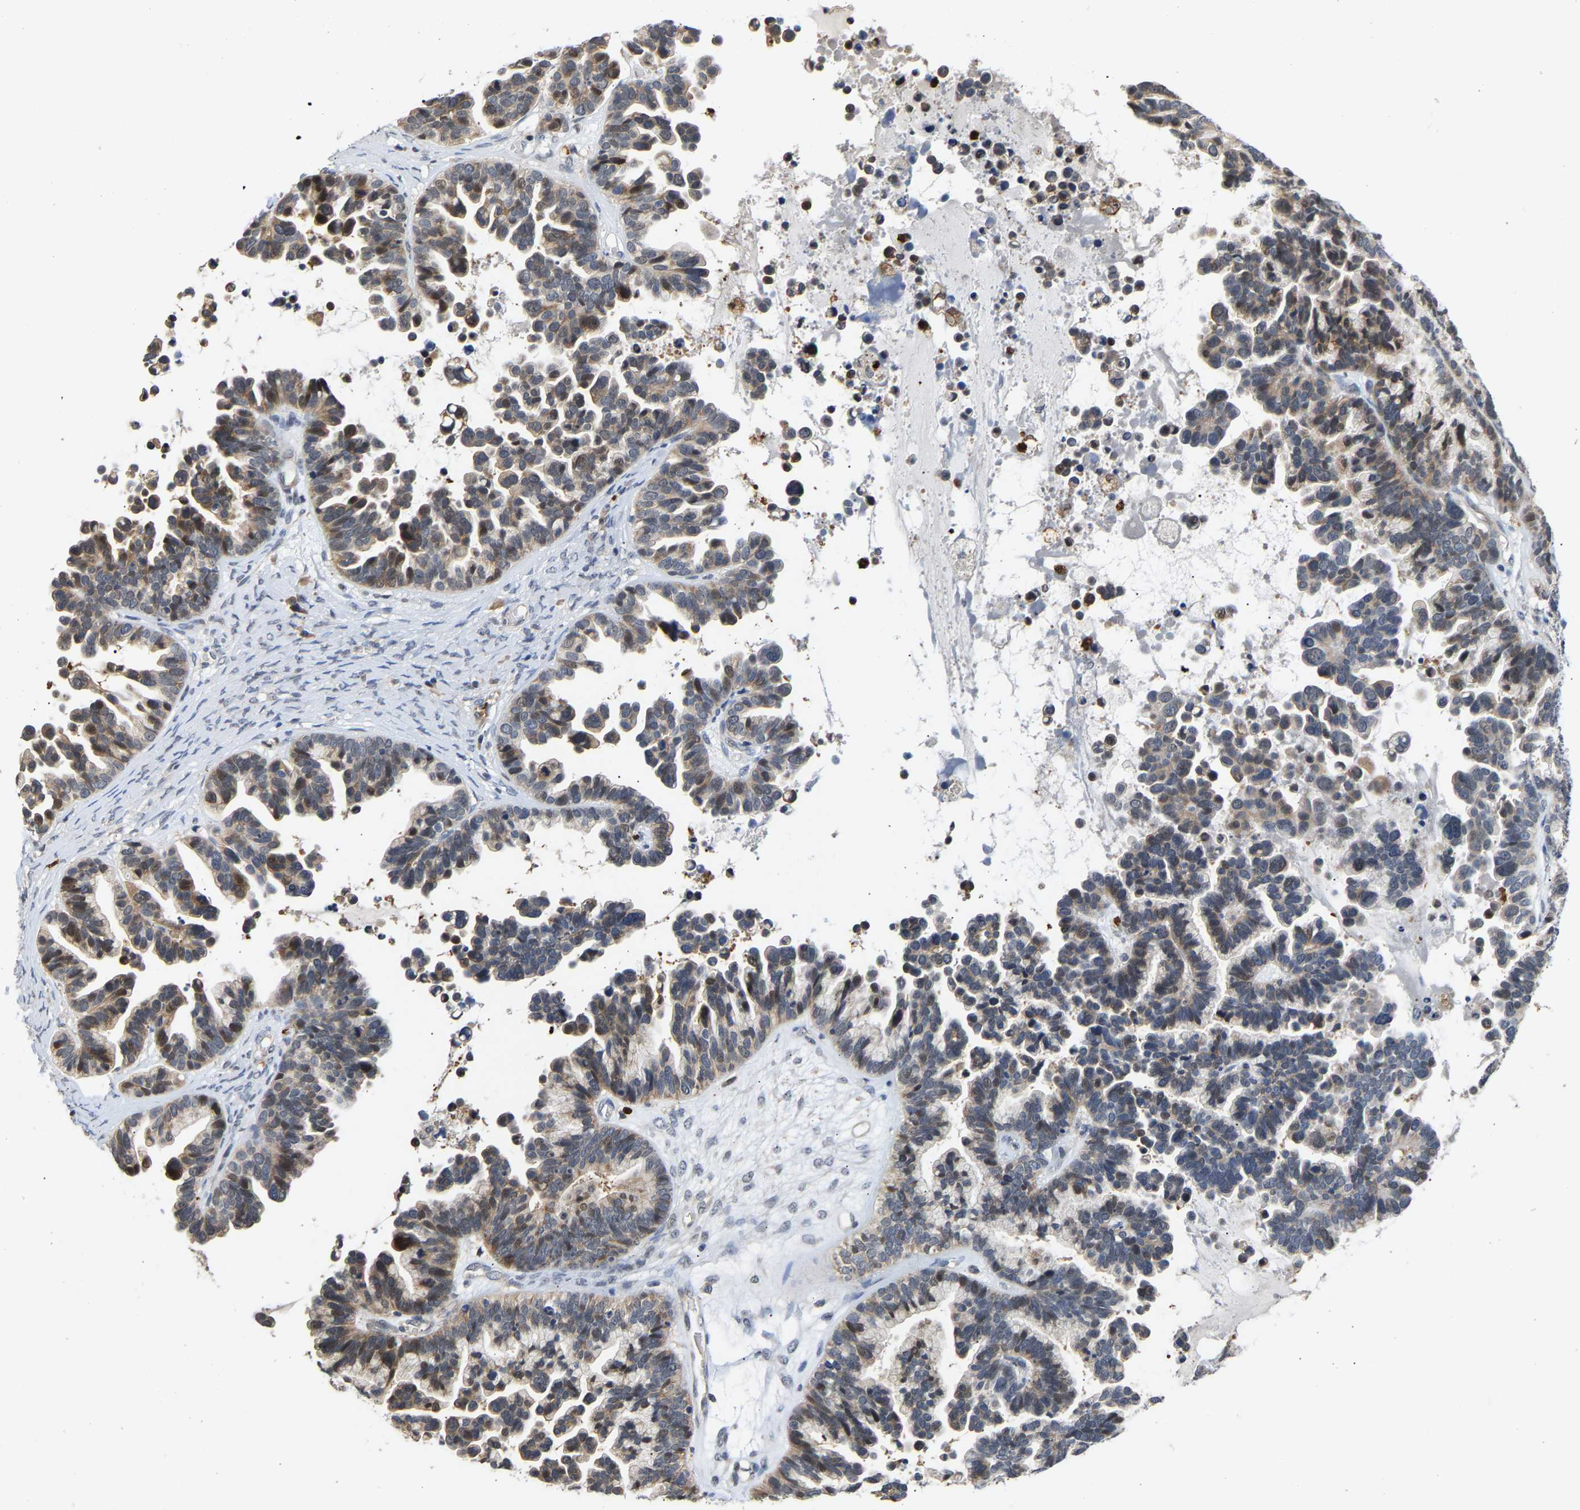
{"staining": {"intensity": "moderate", "quantity": ">75%", "location": "cytoplasmic/membranous"}, "tissue": "ovarian cancer", "cell_type": "Tumor cells", "image_type": "cancer", "snomed": [{"axis": "morphology", "description": "Cystadenocarcinoma, serous, NOS"}, {"axis": "topography", "description": "Ovary"}], "caption": "Ovarian cancer stained with a protein marker reveals moderate staining in tumor cells.", "gene": "TDRD7", "patient": {"sex": "female", "age": 56}}